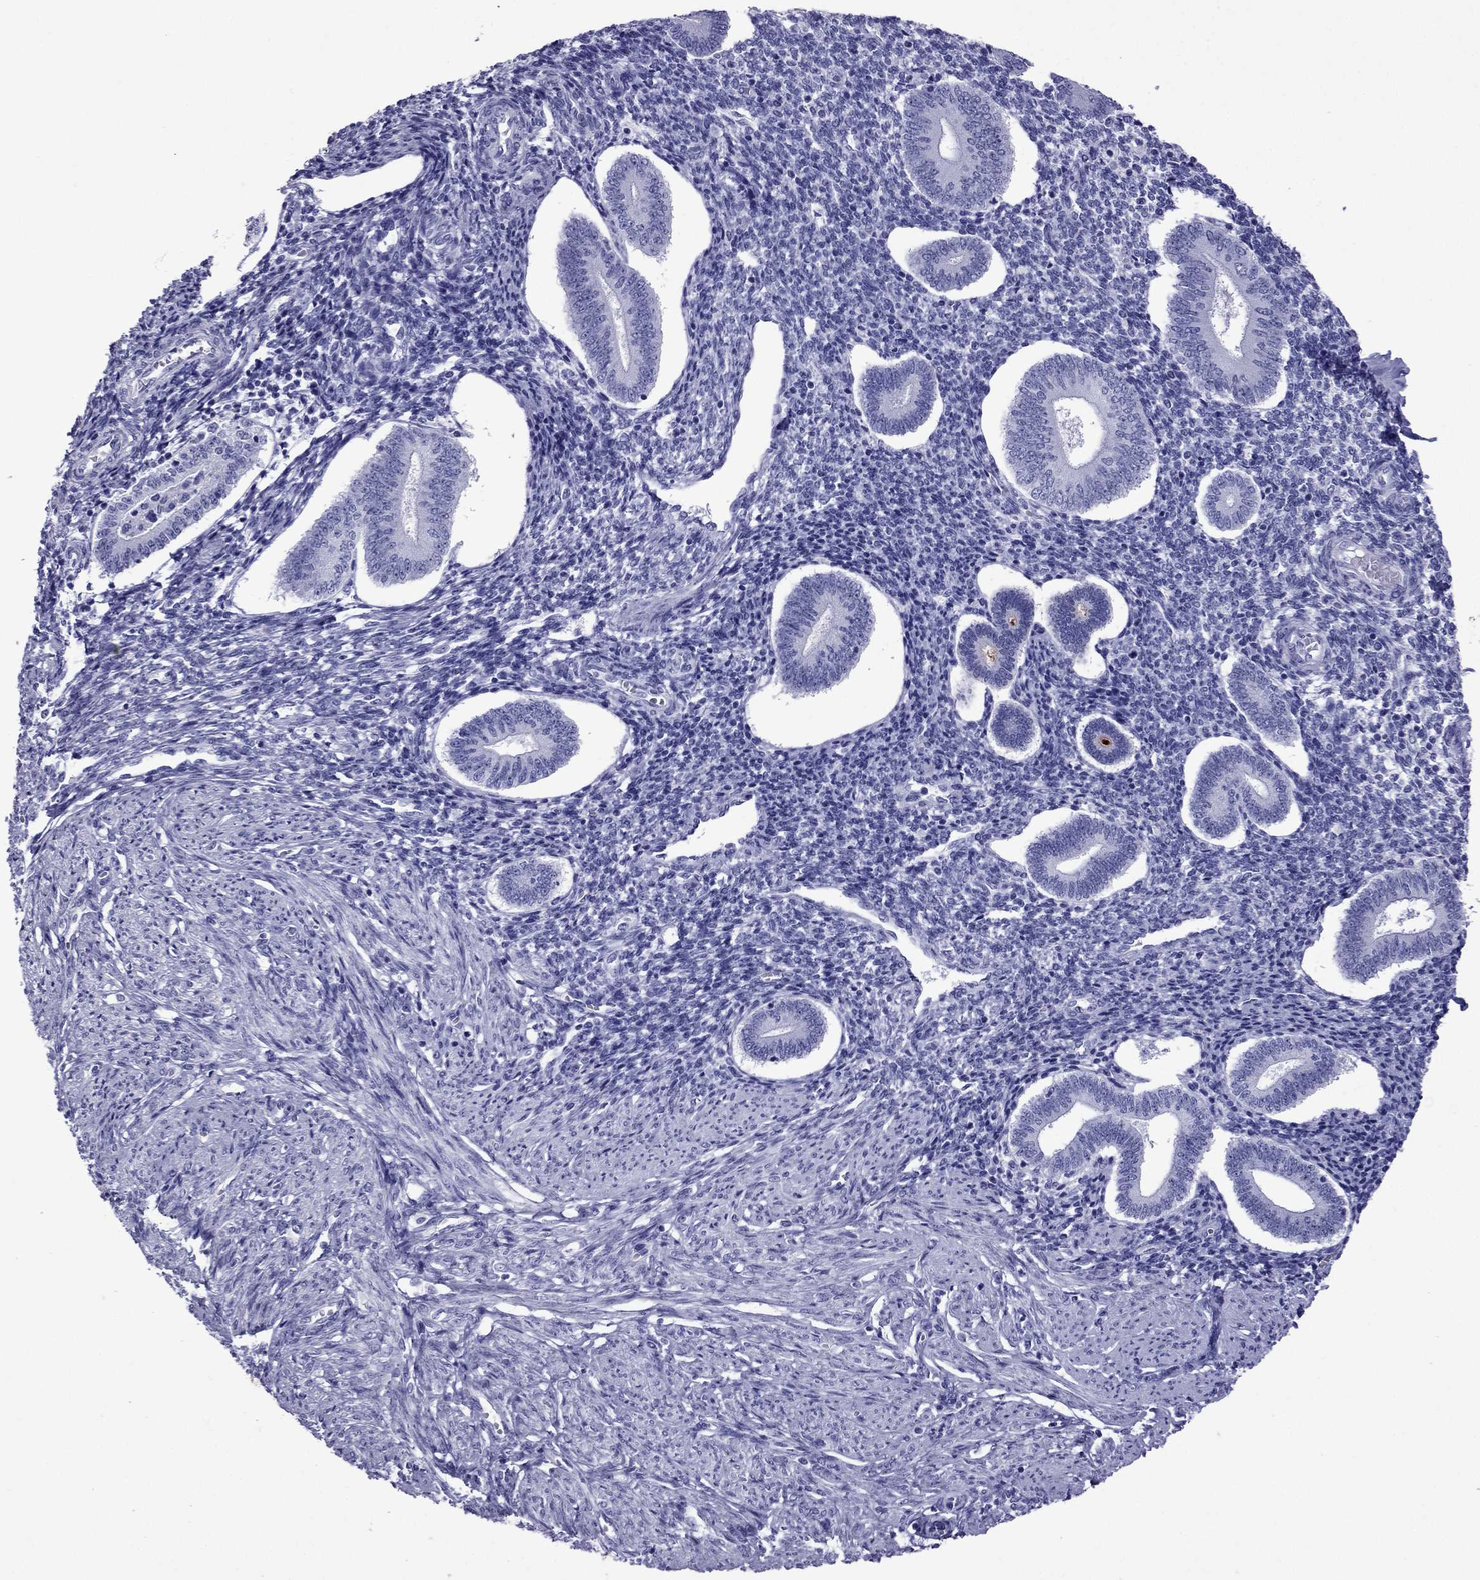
{"staining": {"intensity": "negative", "quantity": "none", "location": "none"}, "tissue": "endometrium", "cell_type": "Cells in endometrial stroma", "image_type": "normal", "snomed": [{"axis": "morphology", "description": "Normal tissue, NOS"}, {"axis": "topography", "description": "Endometrium"}], "caption": "IHC of unremarkable human endometrium displays no staining in cells in endometrial stroma.", "gene": "TFF3", "patient": {"sex": "female", "age": 40}}